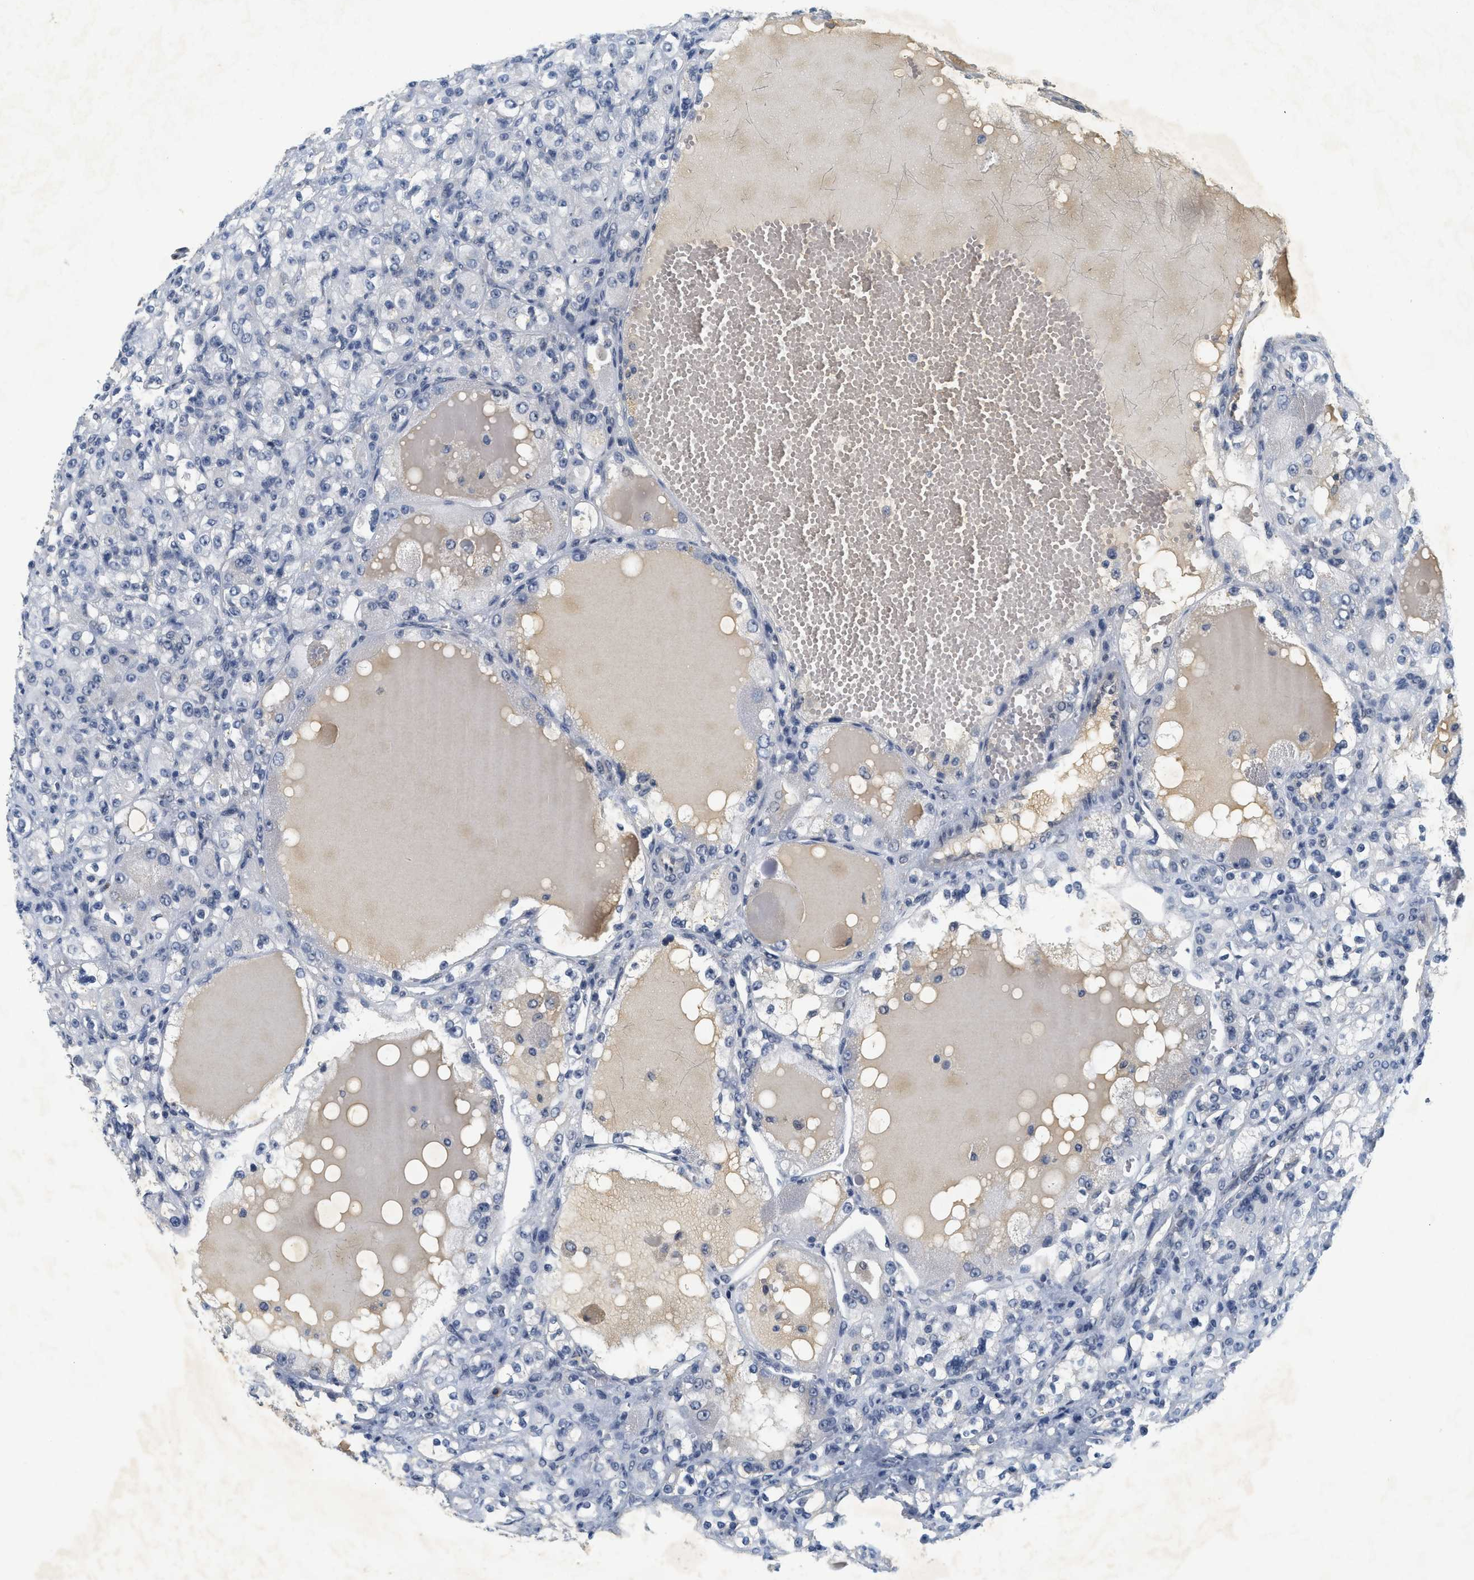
{"staining": {"intensity": "negative", "quantity": "none", "location": "none"}, "tissue": "renal cancer", "cell_type": "Tumor cells", "image_type": "cancer", "snomed": [{"axis": "morphology", "description": "Normal tissue, NOS"}, {"axis": "morphology", "description": "Adenocarcinoma, NOS"}, {"axis": "topography", "description": "Kidney"}], "caption": "The image displays no staining of tumor cells in renal adenocarcinoma.", "gene": "MZF1", "patient": {"sex": "male", "age": 61}}